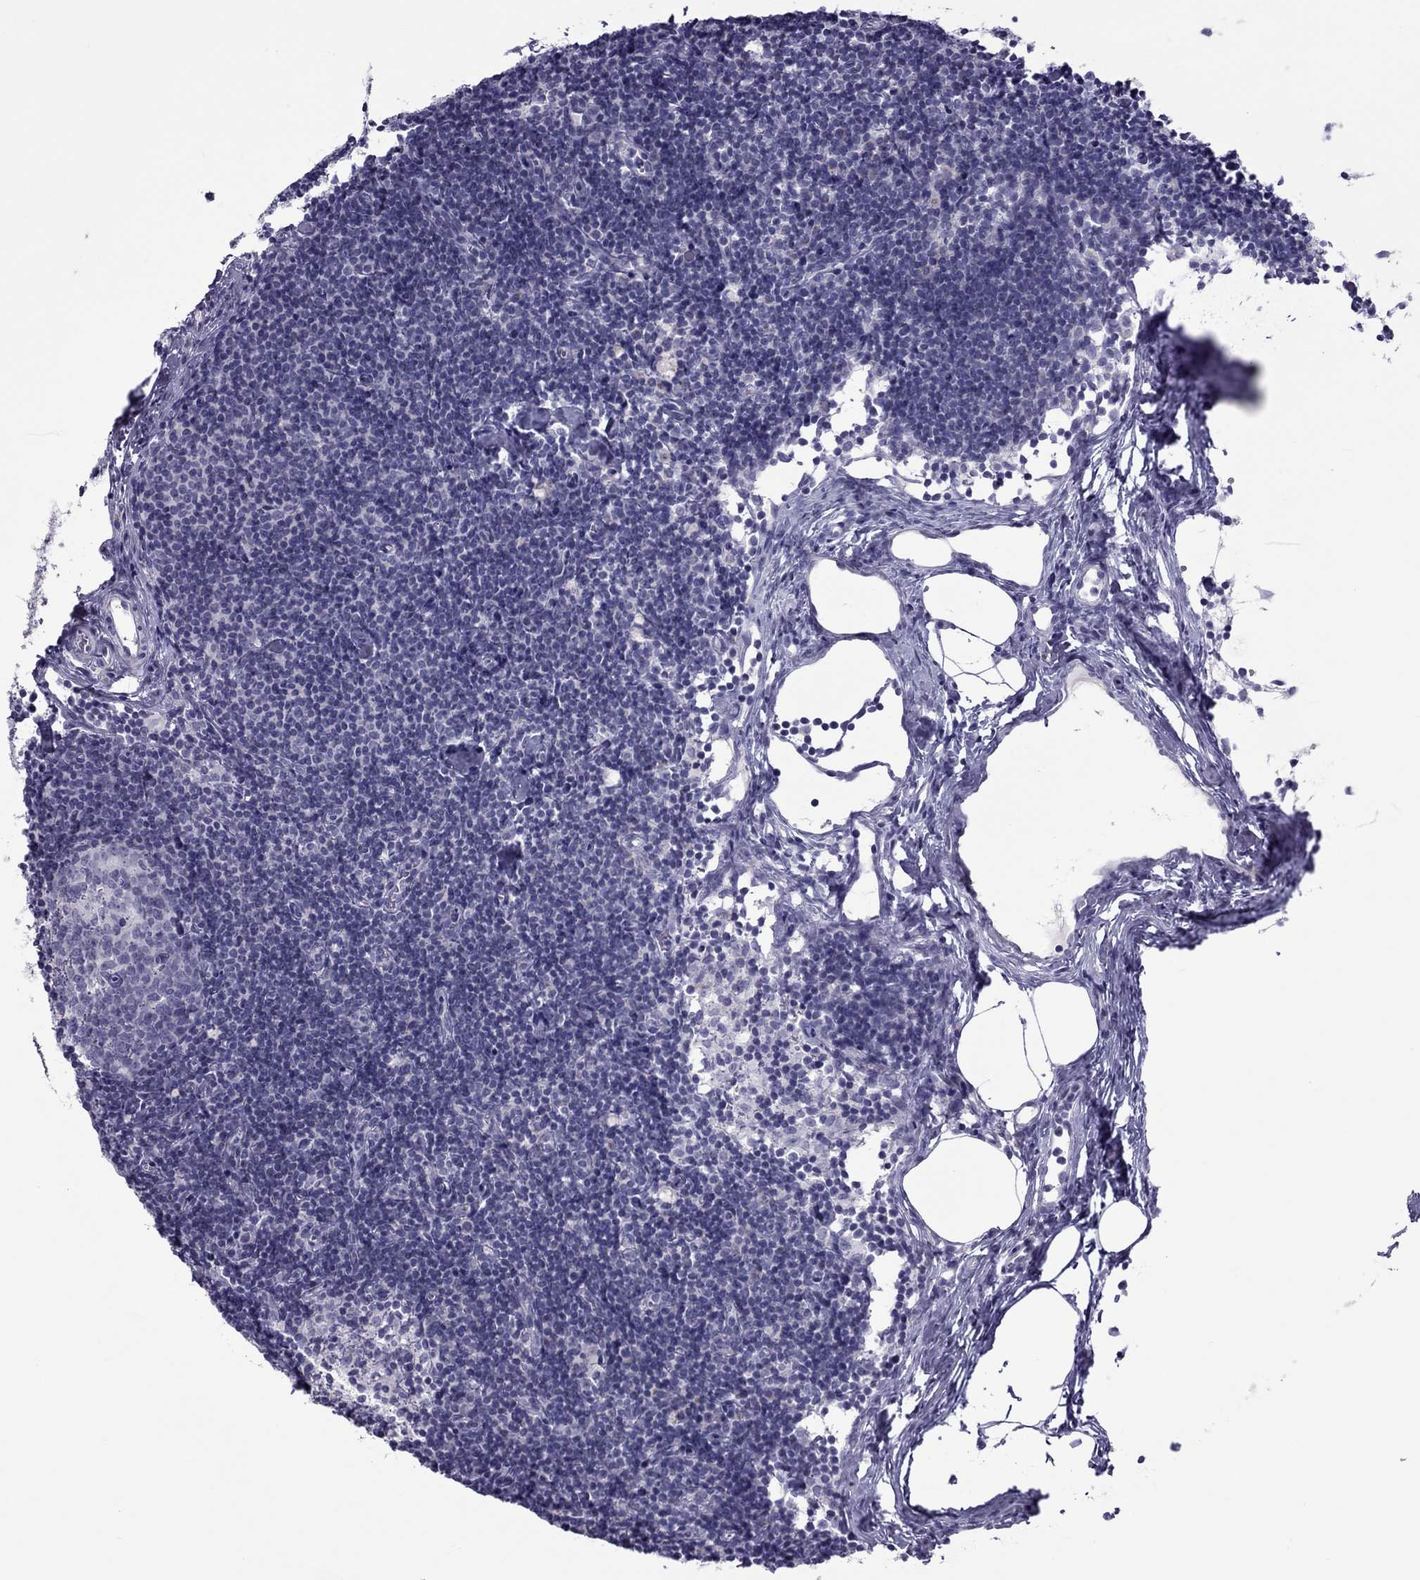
{"staining": {"intensity": "negative", "quantity": "none", "location": "none"}, "tissue": "lymph node", "cell_type": "Germinal center cells", "image_type": "normal", "snomed": [{"axis": "morphology", "description": "Normal tissue, NOS"}, {"axis": "topography", "description": "Lymph node"}], "caption": "The micrograph displays no significant staining in germinal center cells of lymph node. The staining is performed using DAB (3,3'-diaminobenzidine) brown chromogen with nuclei counter-stained in using hematoxylin.", "gene": "TEX14", "patient": {"sex": "female", "age": 42}}